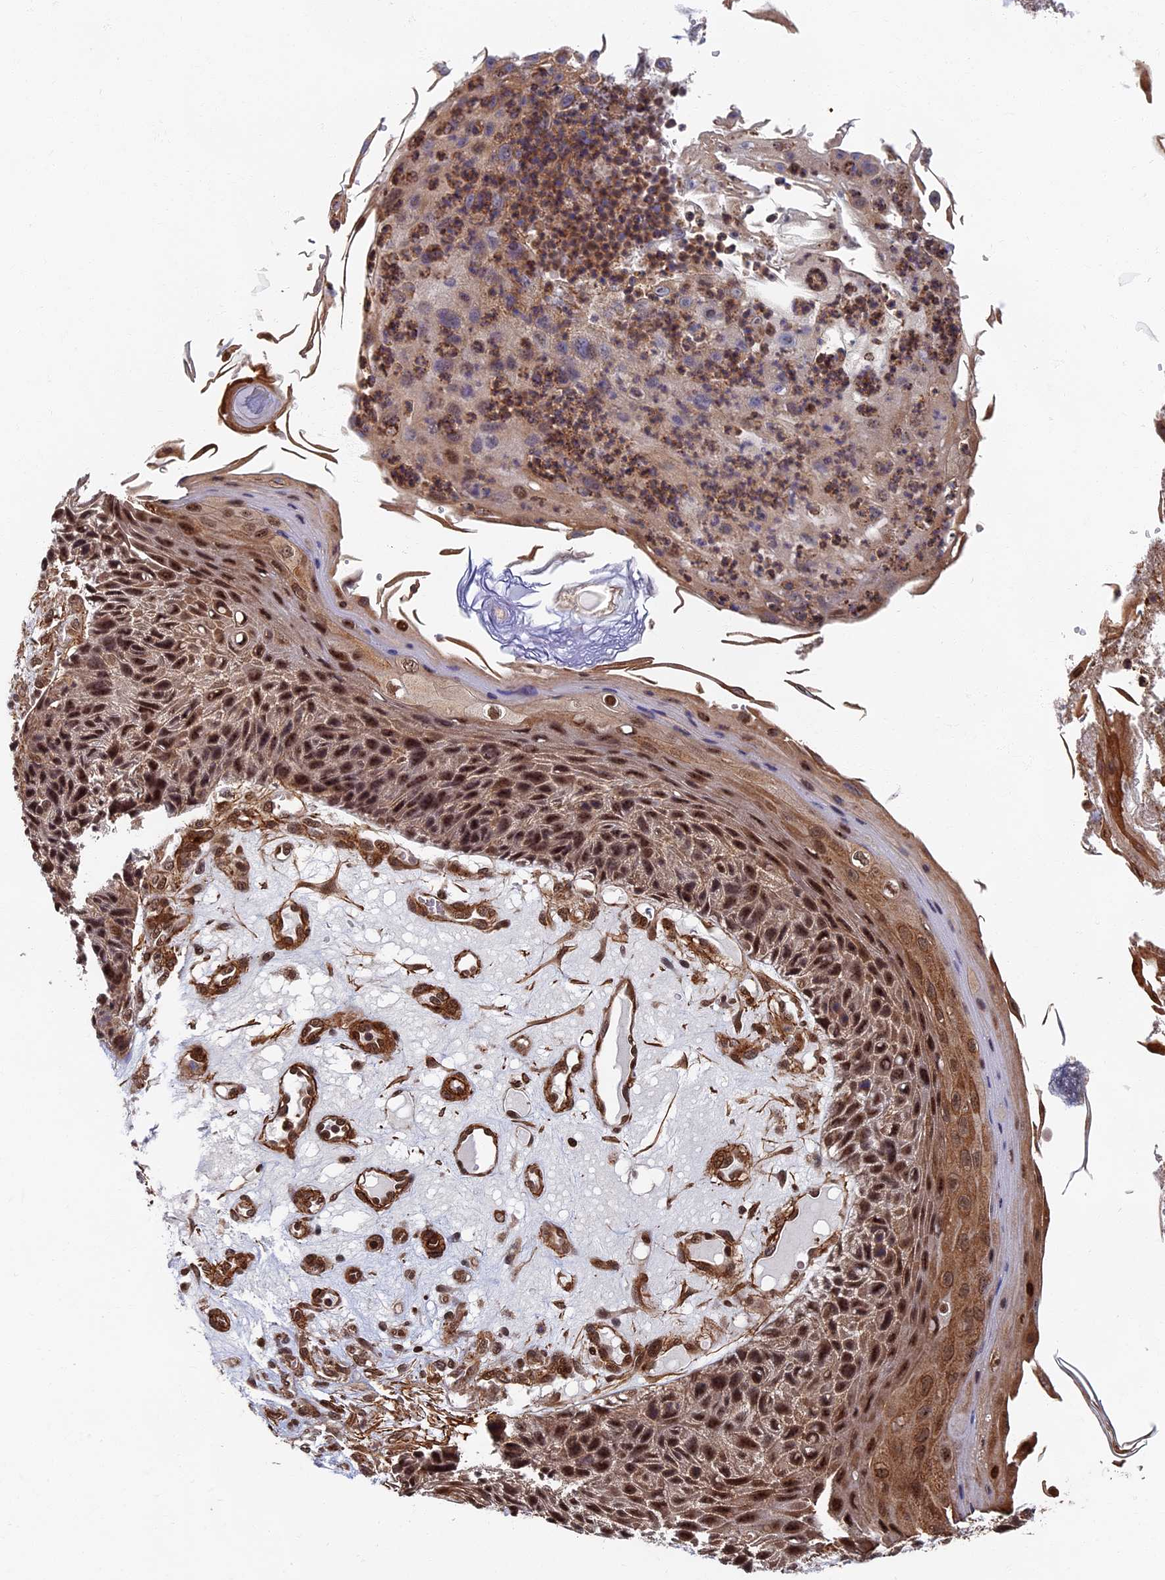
{"staining": {"intensity": "strong", "quantity": "25%-75%", "location": "cytoplasmic/membranous,nuclear"}, "tissue": "skin cancer", "cell_type": "Tumor cells", "image_type": "cancer", "snomed": [{"axis": "morphology", "description": "Squamous cell carcinoma, NOS"}, {"axis": "topography", "description": "Skin"}], "caption": "Human skin squamous cell carcinoma stained with a brown dye demonstrates strong cytoplasmic/membranous and nuclear positive expression in approximately 25%-75% of tumor cells.", "gene": "CTDP1", "patient": {"sex": "female", "age": 88}}